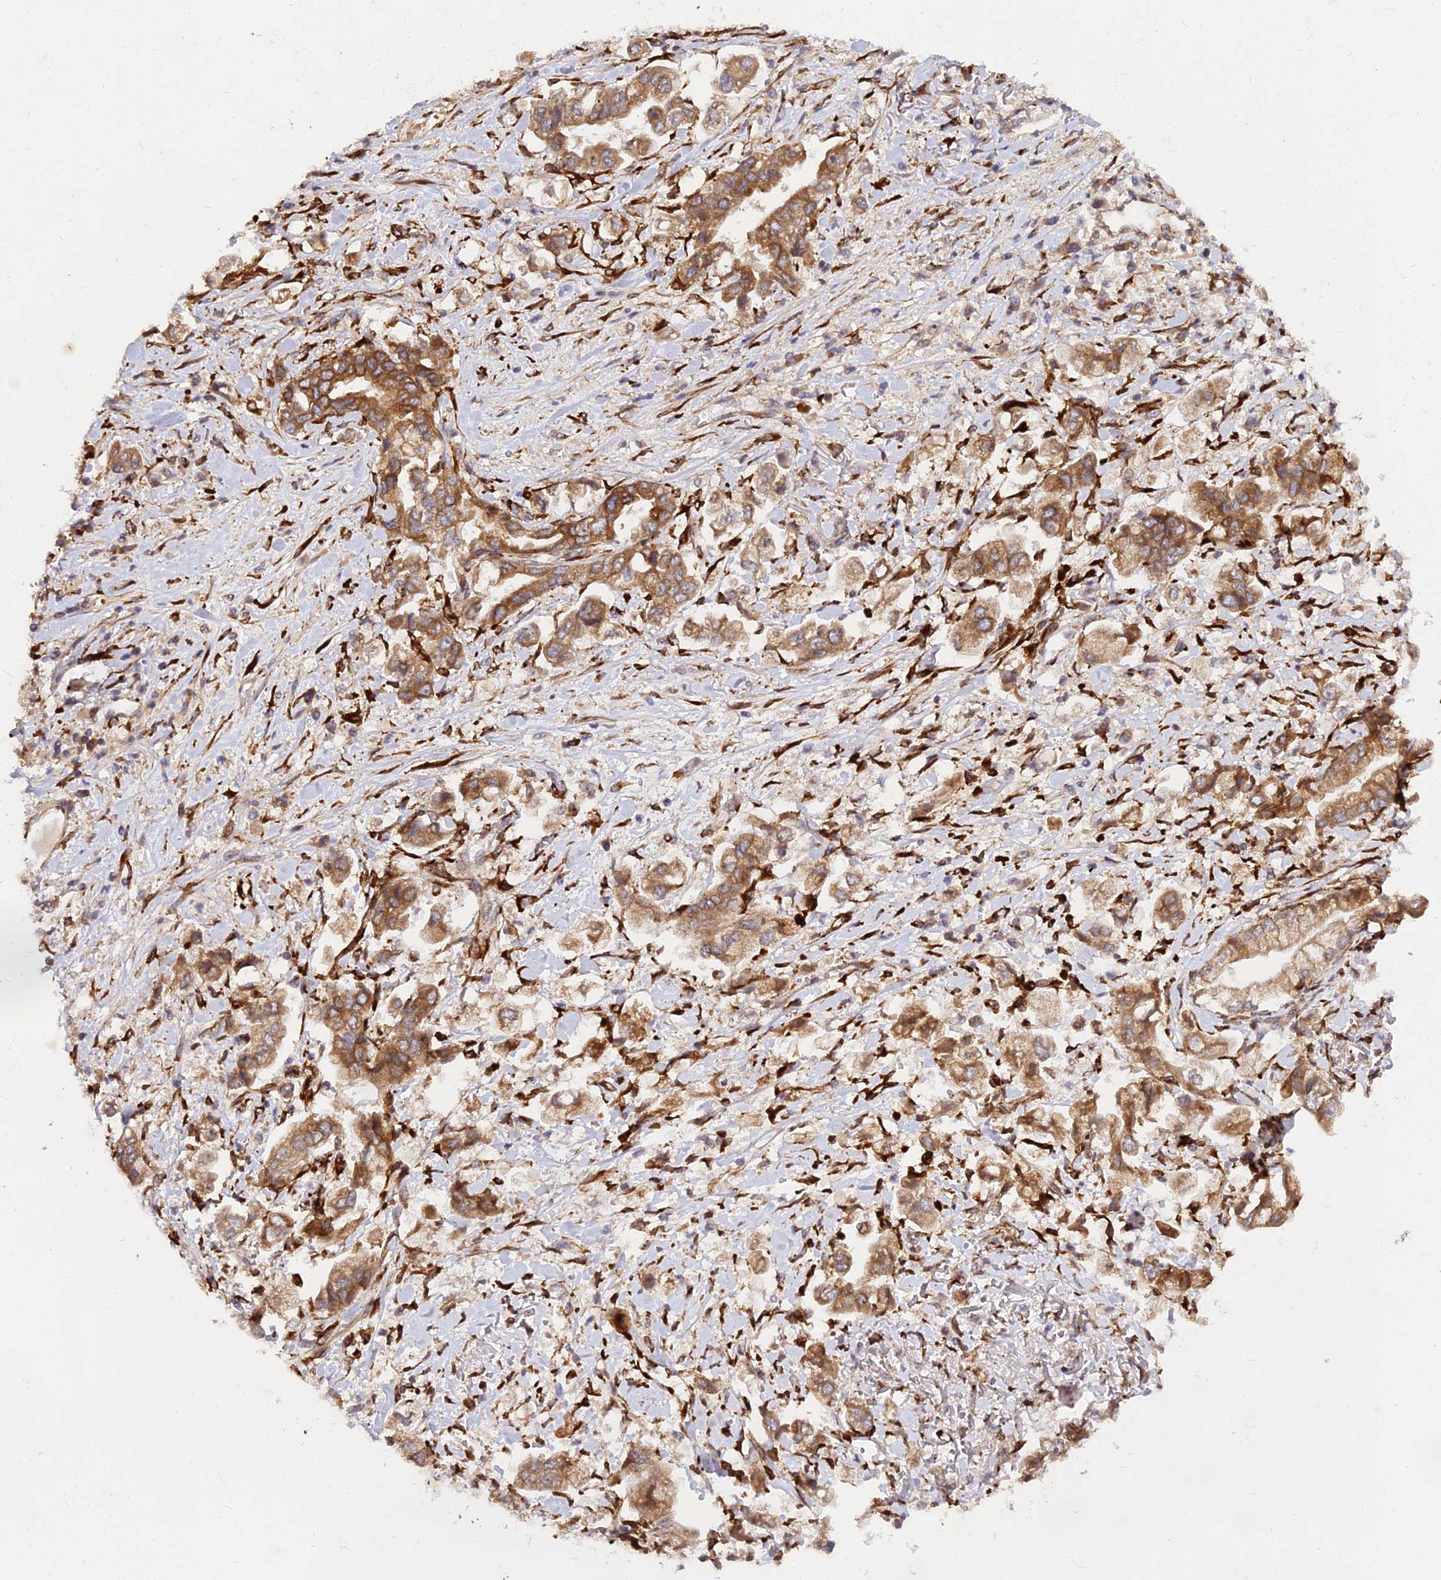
{"staining": {"intensity": "moderate", "quantity": ">75%", "location": "cytoplasmic/membranous"}, "tissue": "stomach cancer", "cell_type": "Tumor cells", "image_type": "cancer", "snomed": [{"axis": "morphology", "description": "Adenocarcinoma, NOS"}, {"axis": "topography", "description": "Stomach"}], "caption": "This photomicrograph reveals IHC staining of stomach adenocarcinoma, with medium moderate cytoplasmic/membranous positivity in approximately >75% of tumor cells.", "gene": "PDE4D", "patient": {"sex": "male", "age": 62}}